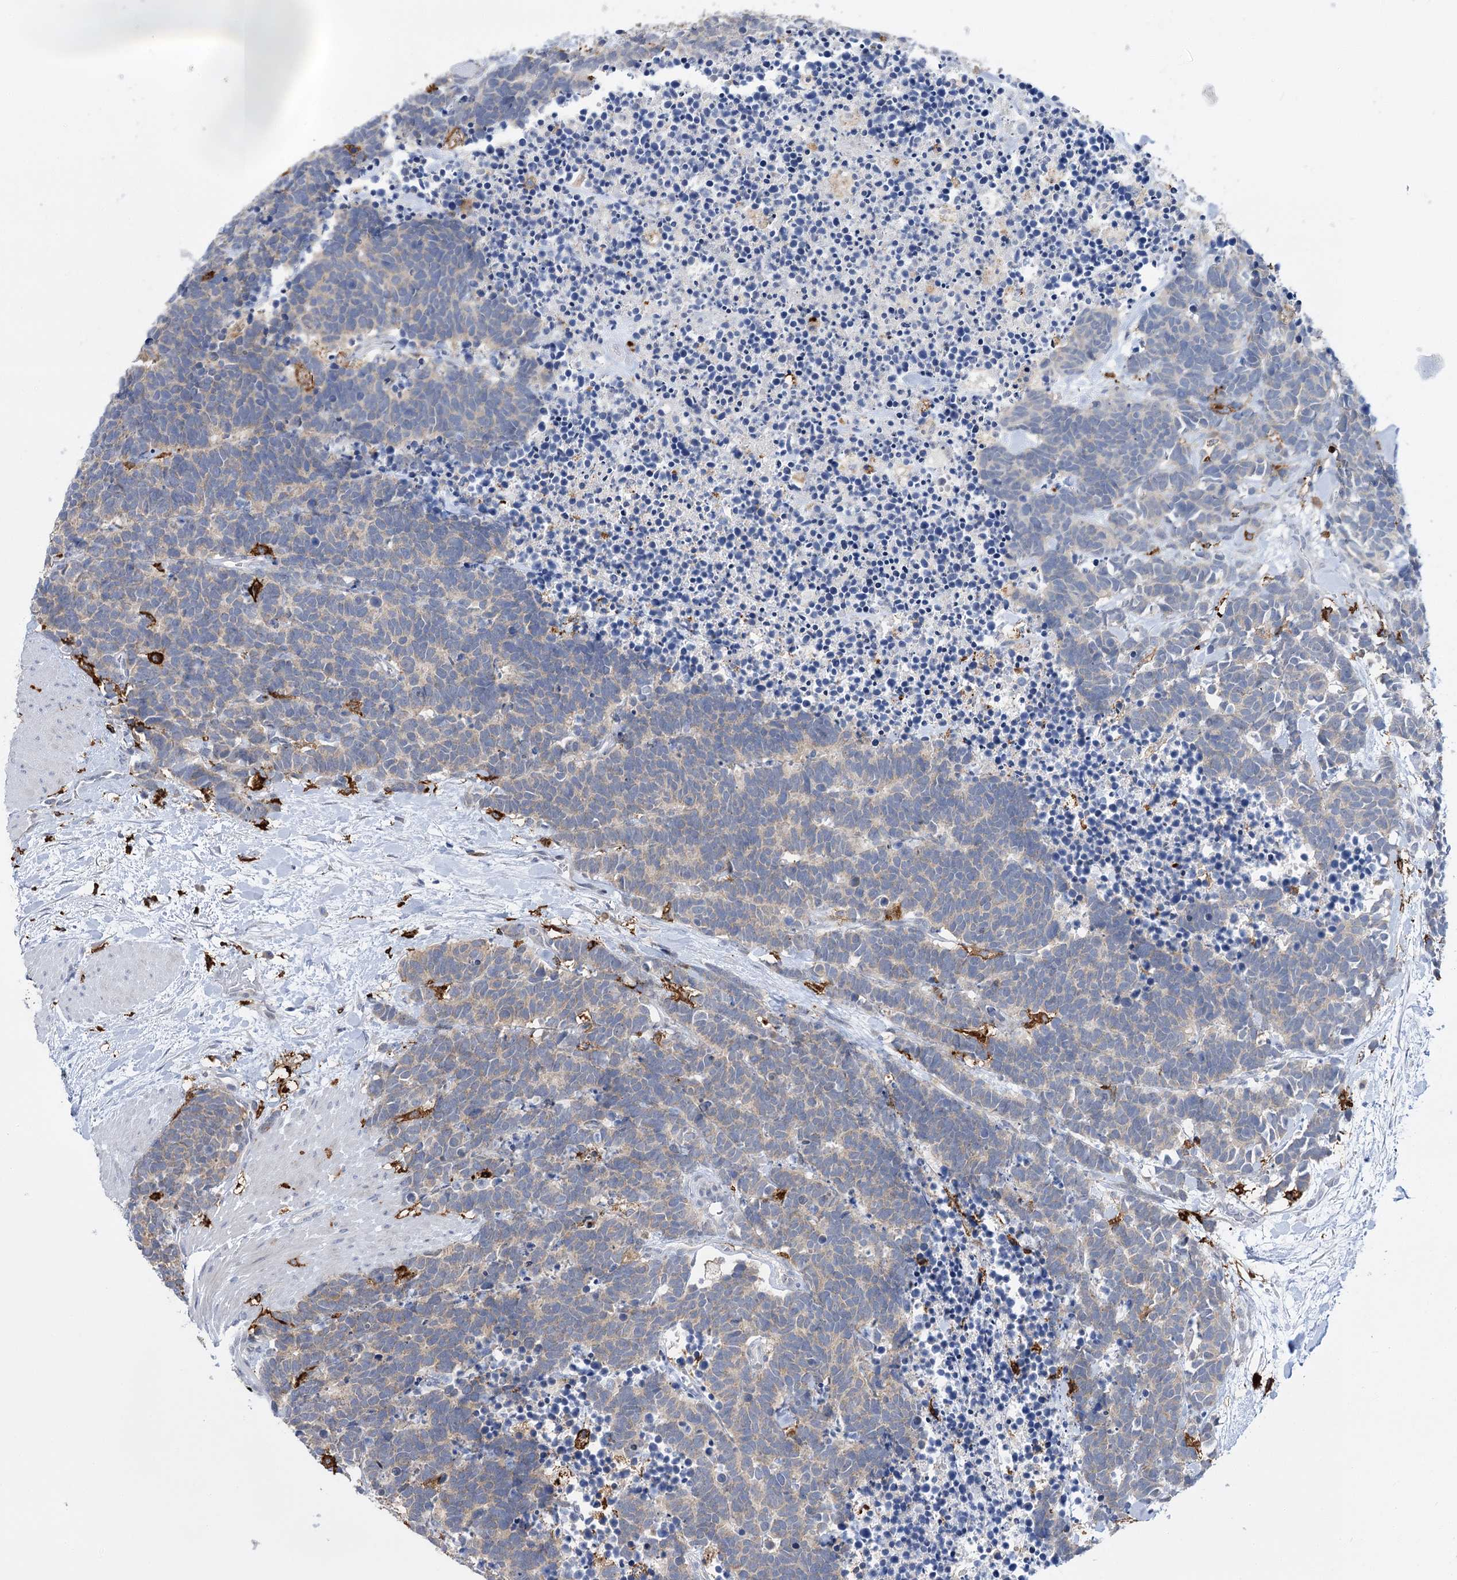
{"staining": {"intensity": "negative", "quantity": "none", "location": "none"}, "tissue": "carcinoid", "cell_type": "Tumor cells", "image_type": "cancer", "snomed": [{"axis": "morphology", "description": "Carcinoma, NOS"}, {"axis": "morphology", "description": "Carcinoid, malignant, NOS"}, {"axis": "topography", "description": "Urinary bladder"}], "caption": "Immunohistochemistry (IHC) micrograph of carcinoma stained for a protein (brown), which reveals no positivity in tumor cells.", "gene": "PIWIL4", "patient": {"sex": "male", "age": 57}}